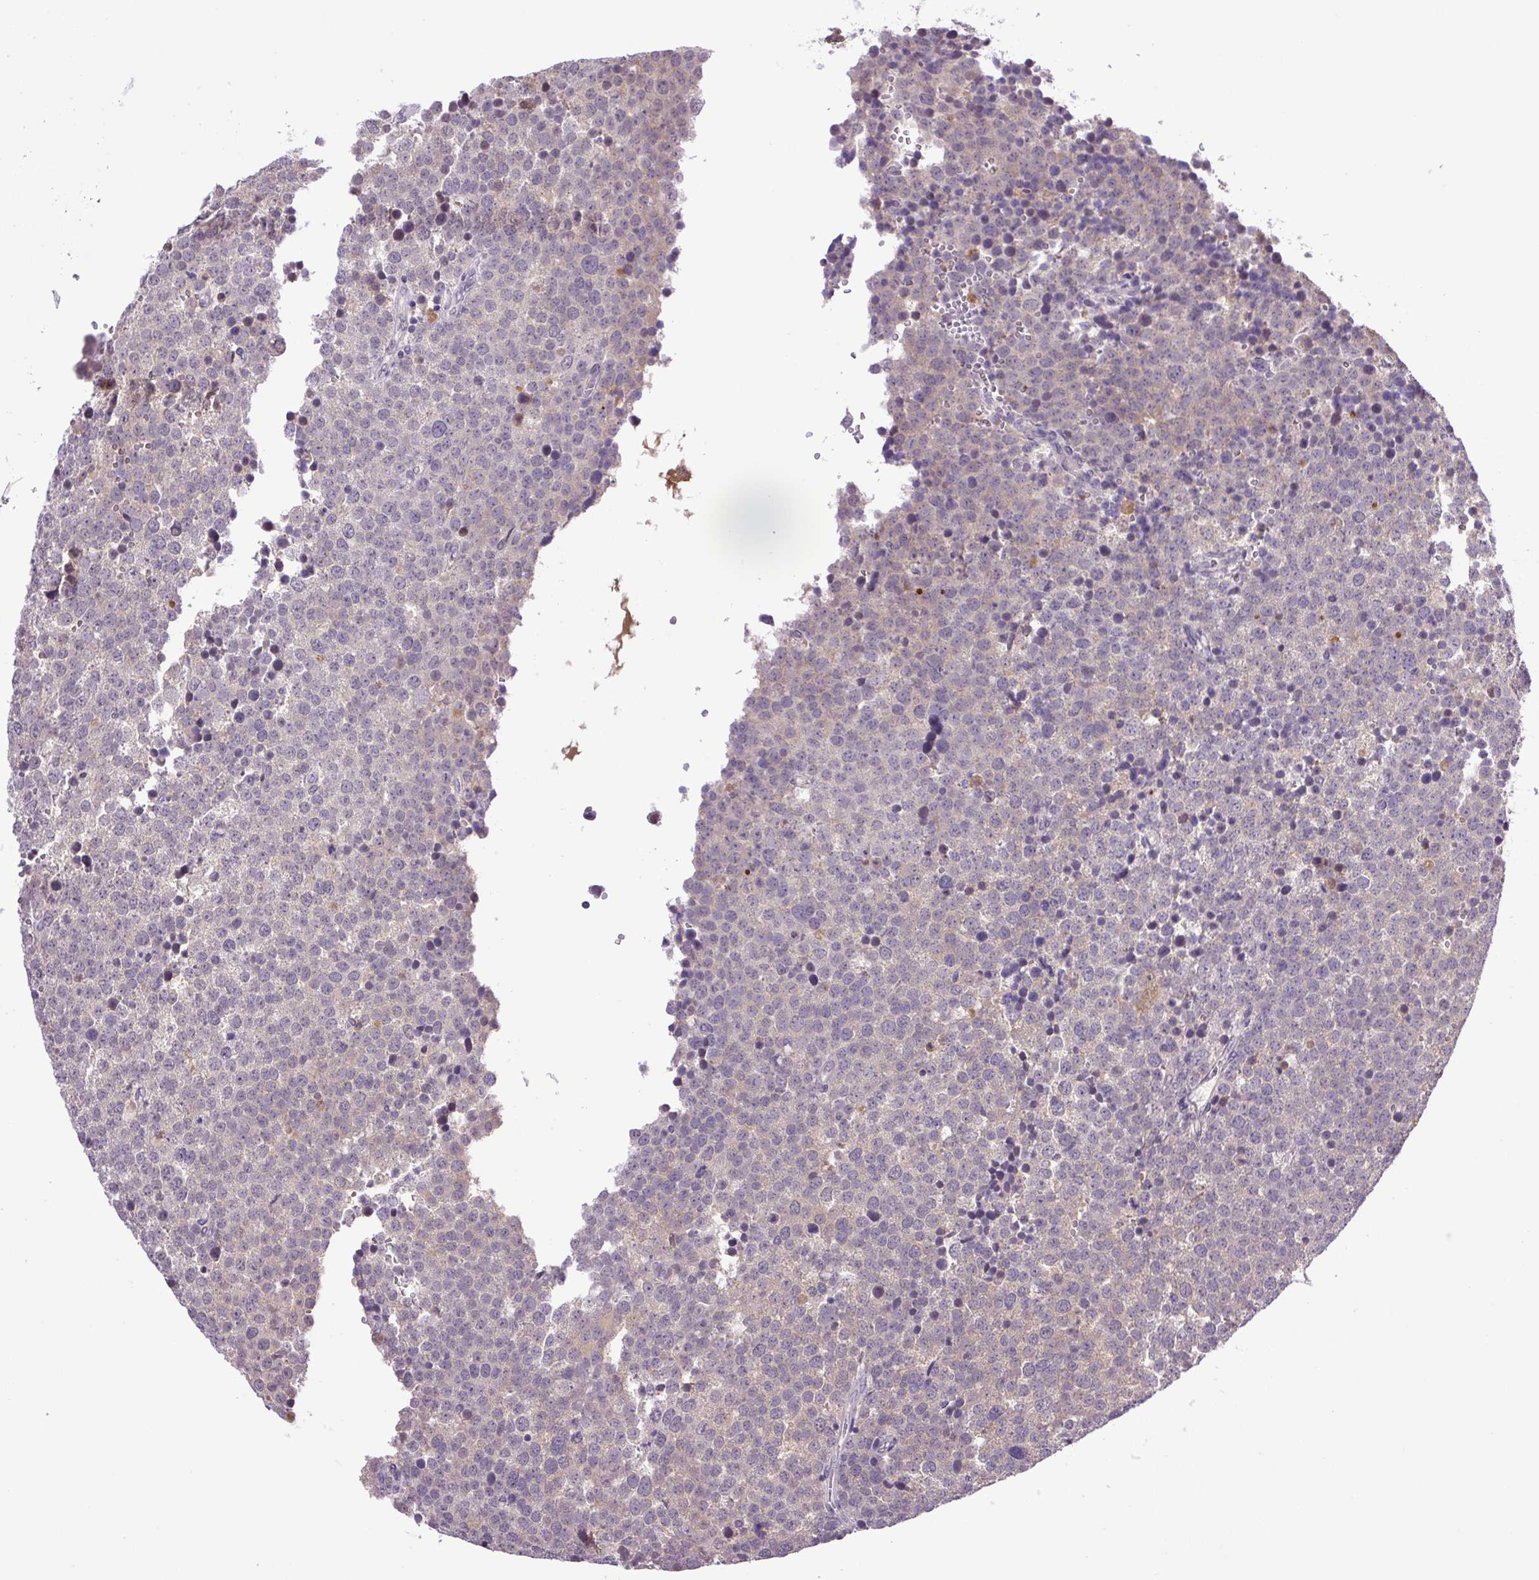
{"staining": {"intensity": "negative", "quantity": "none", "location": "none"}, "tissue": "testis cancer", "cell_type": "Tumor cells", "image_type": "cancer", "snomed": [{"axis": "morphology", "description": "Seminoma, NOS"}, {"axis": "topography", "description": "Testis"}], "caption": "IHC of human testis cancer shows no staining in tumor cells.", "gene": "SGTA", "patient": {"sex": "male", "age": 71}}